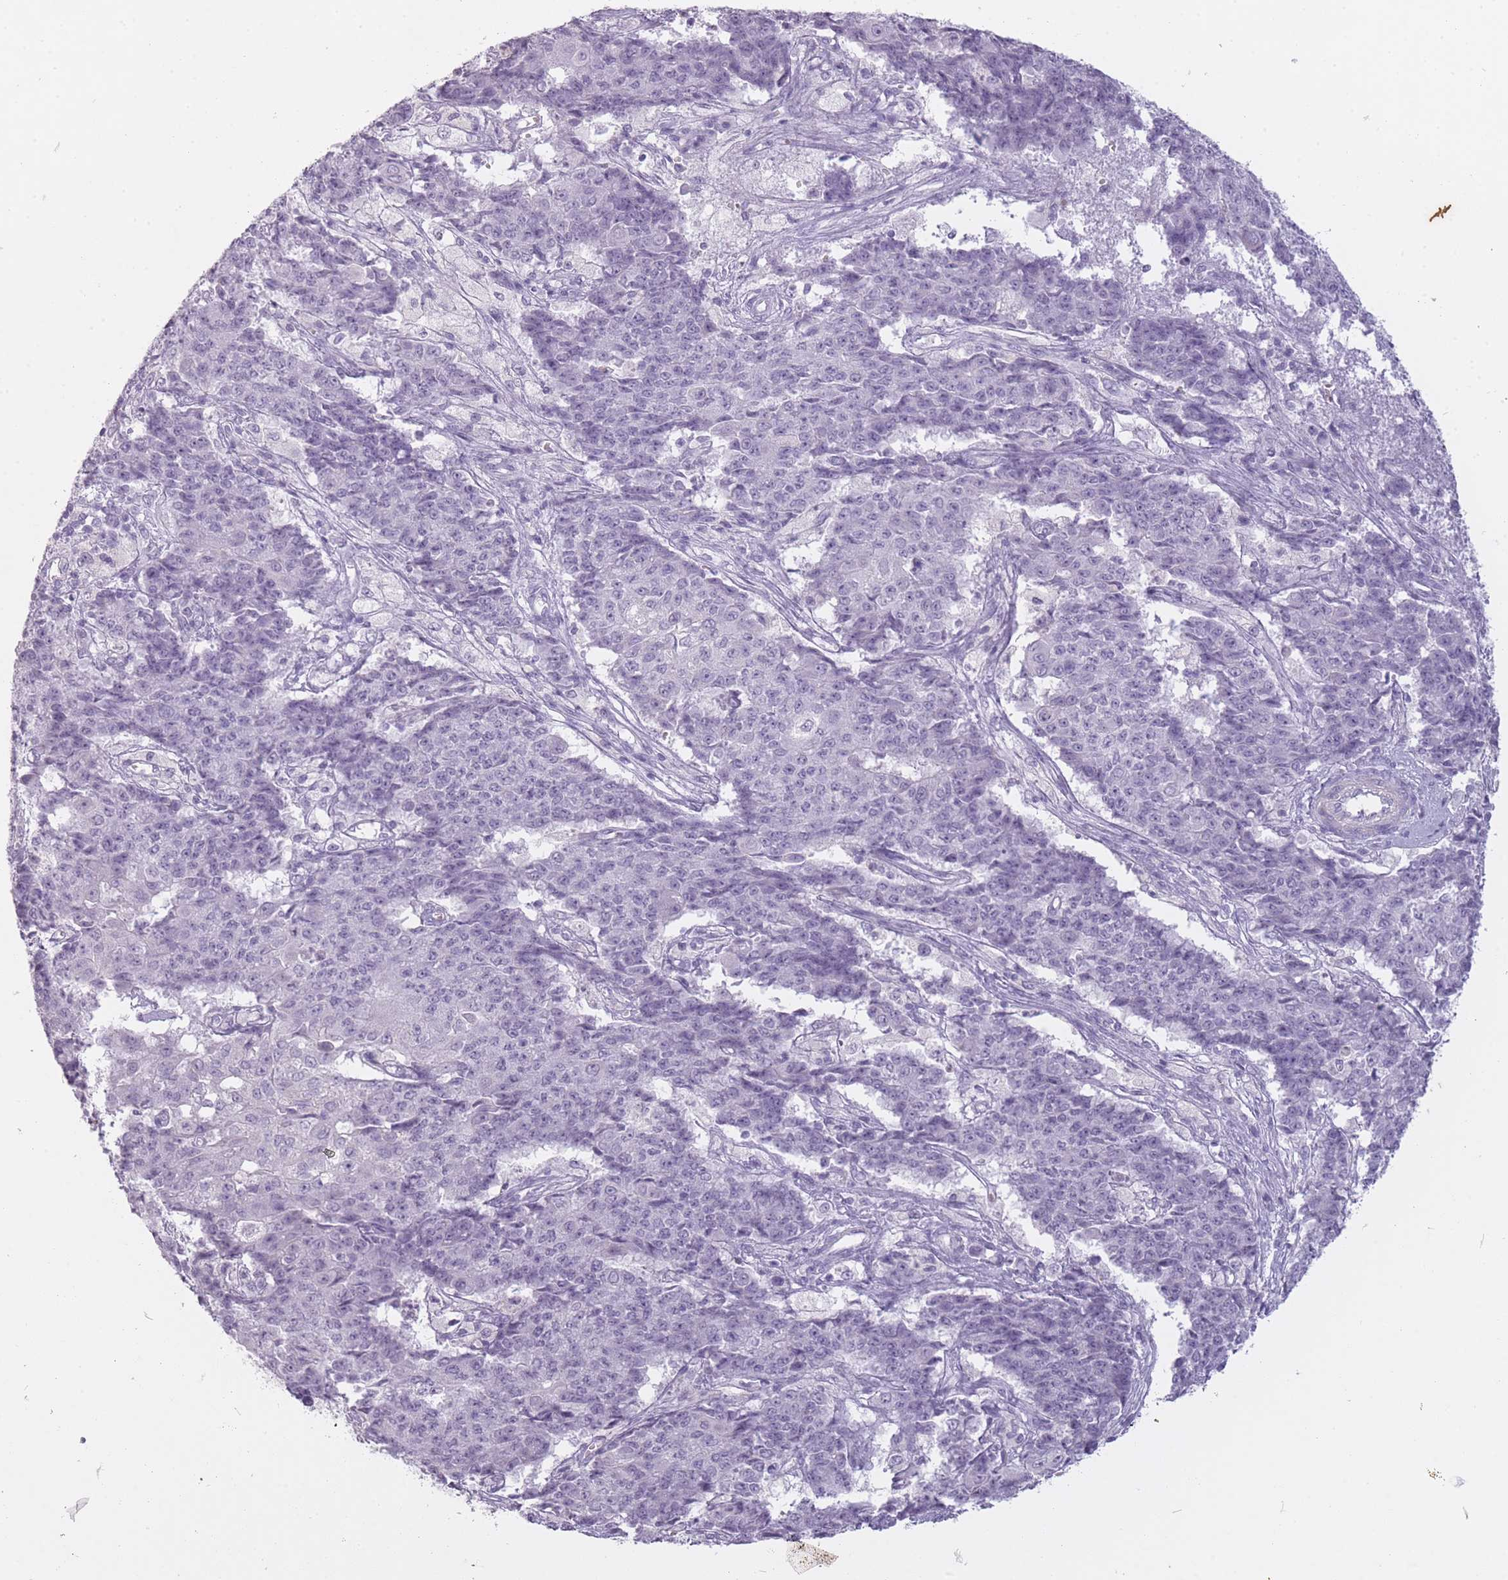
{"staining": {"intensity": "negative", "quantity": "none", "location": "none"}, "tissue": "ovarian cancer", "cell_type": "Tumor cells", "image_type": "cancer", "snomed": [{"axis": "morphology", "description": "Carcinoma, endometroid"}, {"axis": "topography", "description": "Ovary"}], "caption": "Immunohistochemistry (IHC) micrograph of ovarian cancer stained for a protein (brown), which displays no expression in tumor cells. The staining was performed using DAB (3,3'-diaminobenzidine) to visualize the protein expression in brown, while the nuclei were stained in blue with hematoxylin (Magnification: 20x).", "gene": "RFX4", "patient": {"sex": "female", "age": 42}}